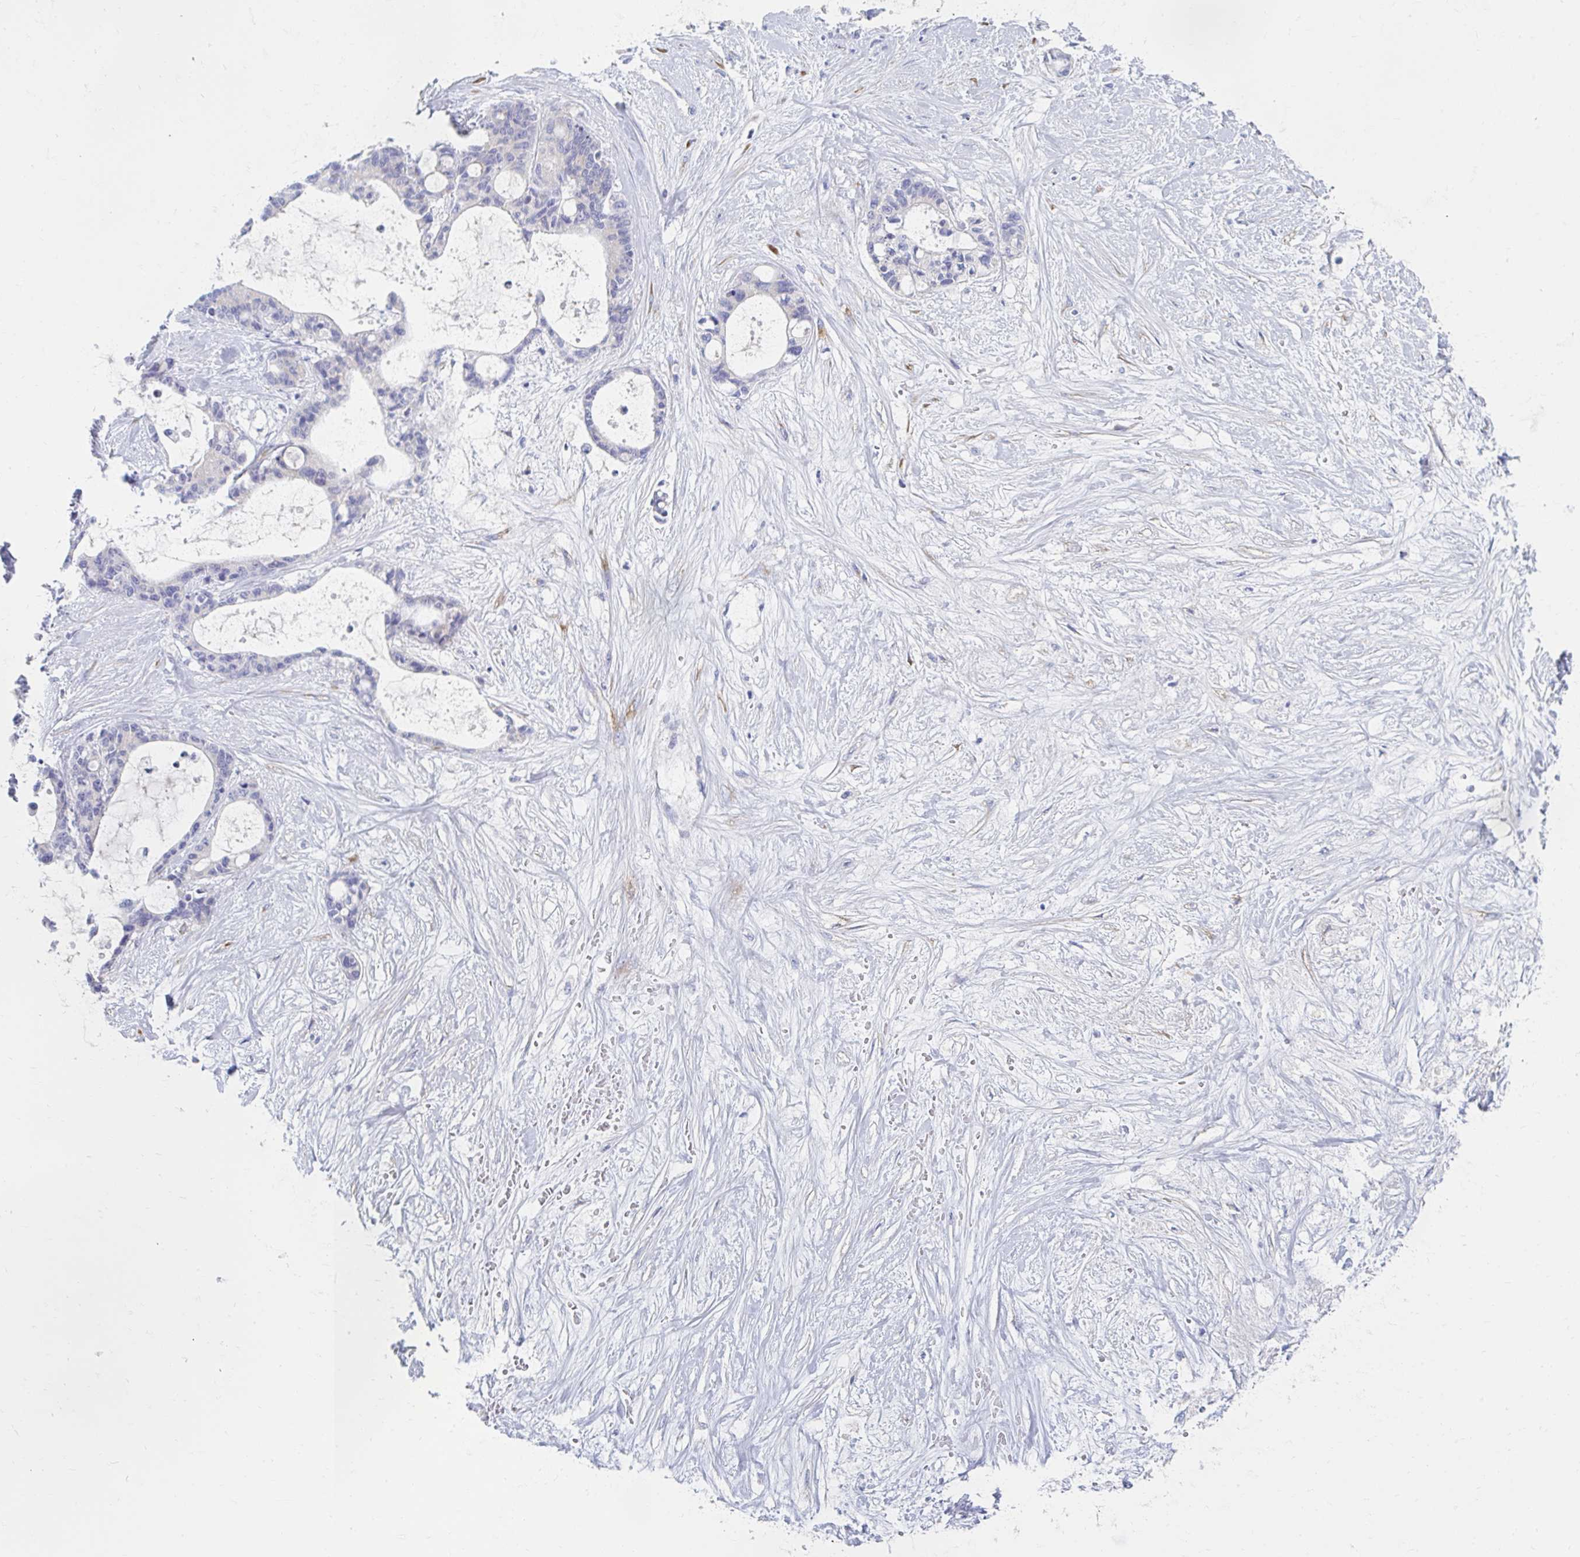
{"staining": {"intensity": "negative", "quantity": "none", "location": "none"}, "tissue": "liver cancer", "cell_type": "Tumor cells", "image_type": "cancer", "snomed": [{"axis": "morphology", "description": "Normal tissue, NOS"}, {"axis": "morphology", "description": "Cholangiocarcinoma"}, {"axis": "topography", "description": "Liver"}, {"axis": "topography", "description": "Peripheral nerve tissue"}], "caption": "Histopathology image shows no significant protein positivity in tumor cells of liver cancer. The staining was performed using DAB to visualize the protein expression in brown, while the nuclei were stained in blue with hematoxylin (Magnification: 20x).", "gene": "MYLK2", "patient": {"sex": "female", "age": 73}}